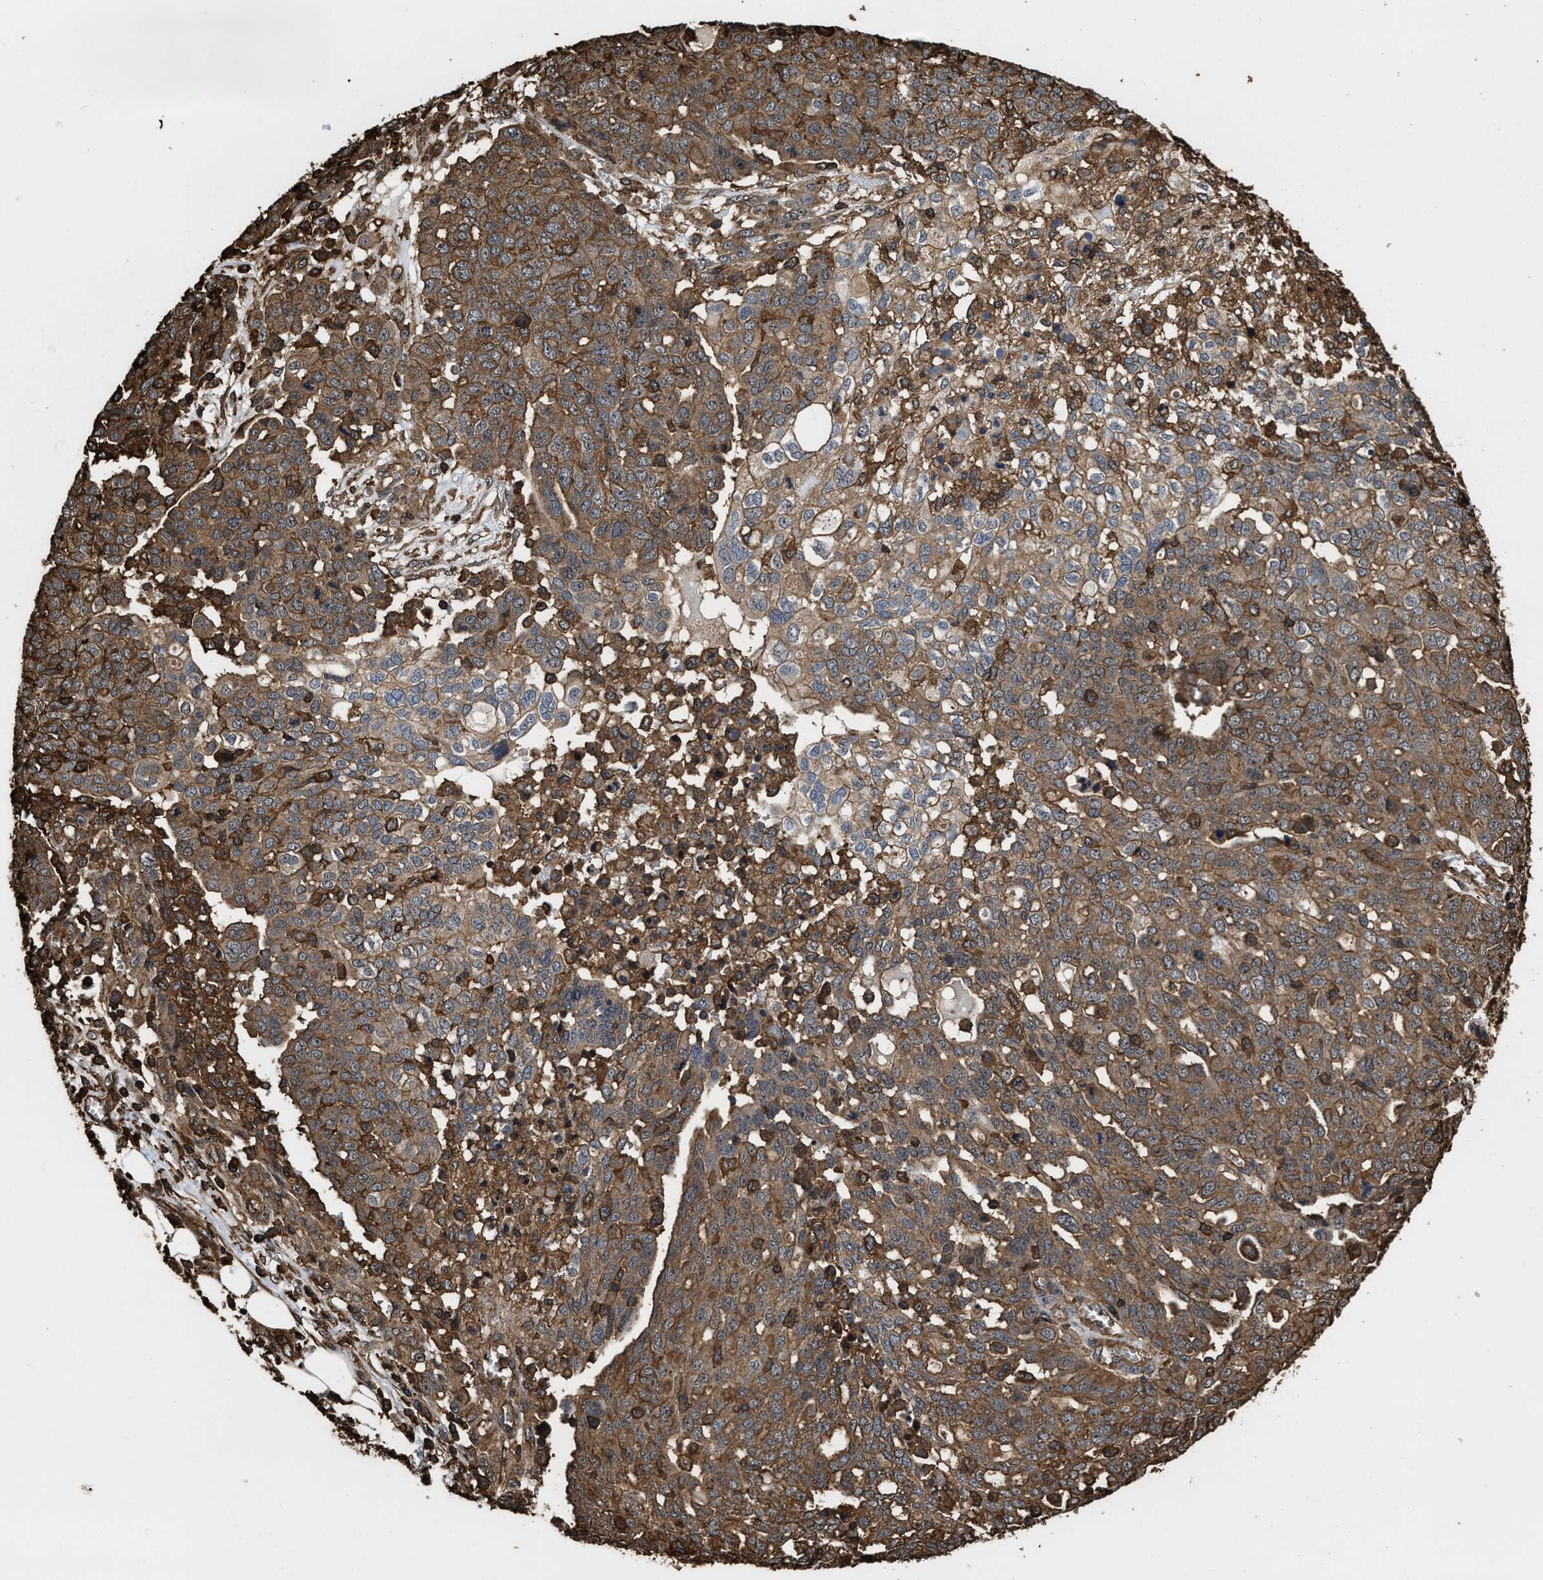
{"staining": {"intensity": "moderate", "quantity": ">75%", "location": "cytoplasmic/membranous"}, "tissue": "ovarian cancer", "cell_type": "Tumor cells", "image_type": "cancer", "snomed": [{"axis": "morphology", "description": "Cystadenocarcinoma, serous, NOS"}, {"axis": "topography", "description": "Soft tissue"}, {"axis": "topography", "description": "Ovary"}], "caption": "Ovarian cancer (serous cystadenocarcinoma) was stained to show a protein in brown. There is medium levels of moderate cytoplasmic/membranous staining in about >75% of tumor cells.", "gene": "KBTBD2", "patient": {"sex": "female", "age": 57}}